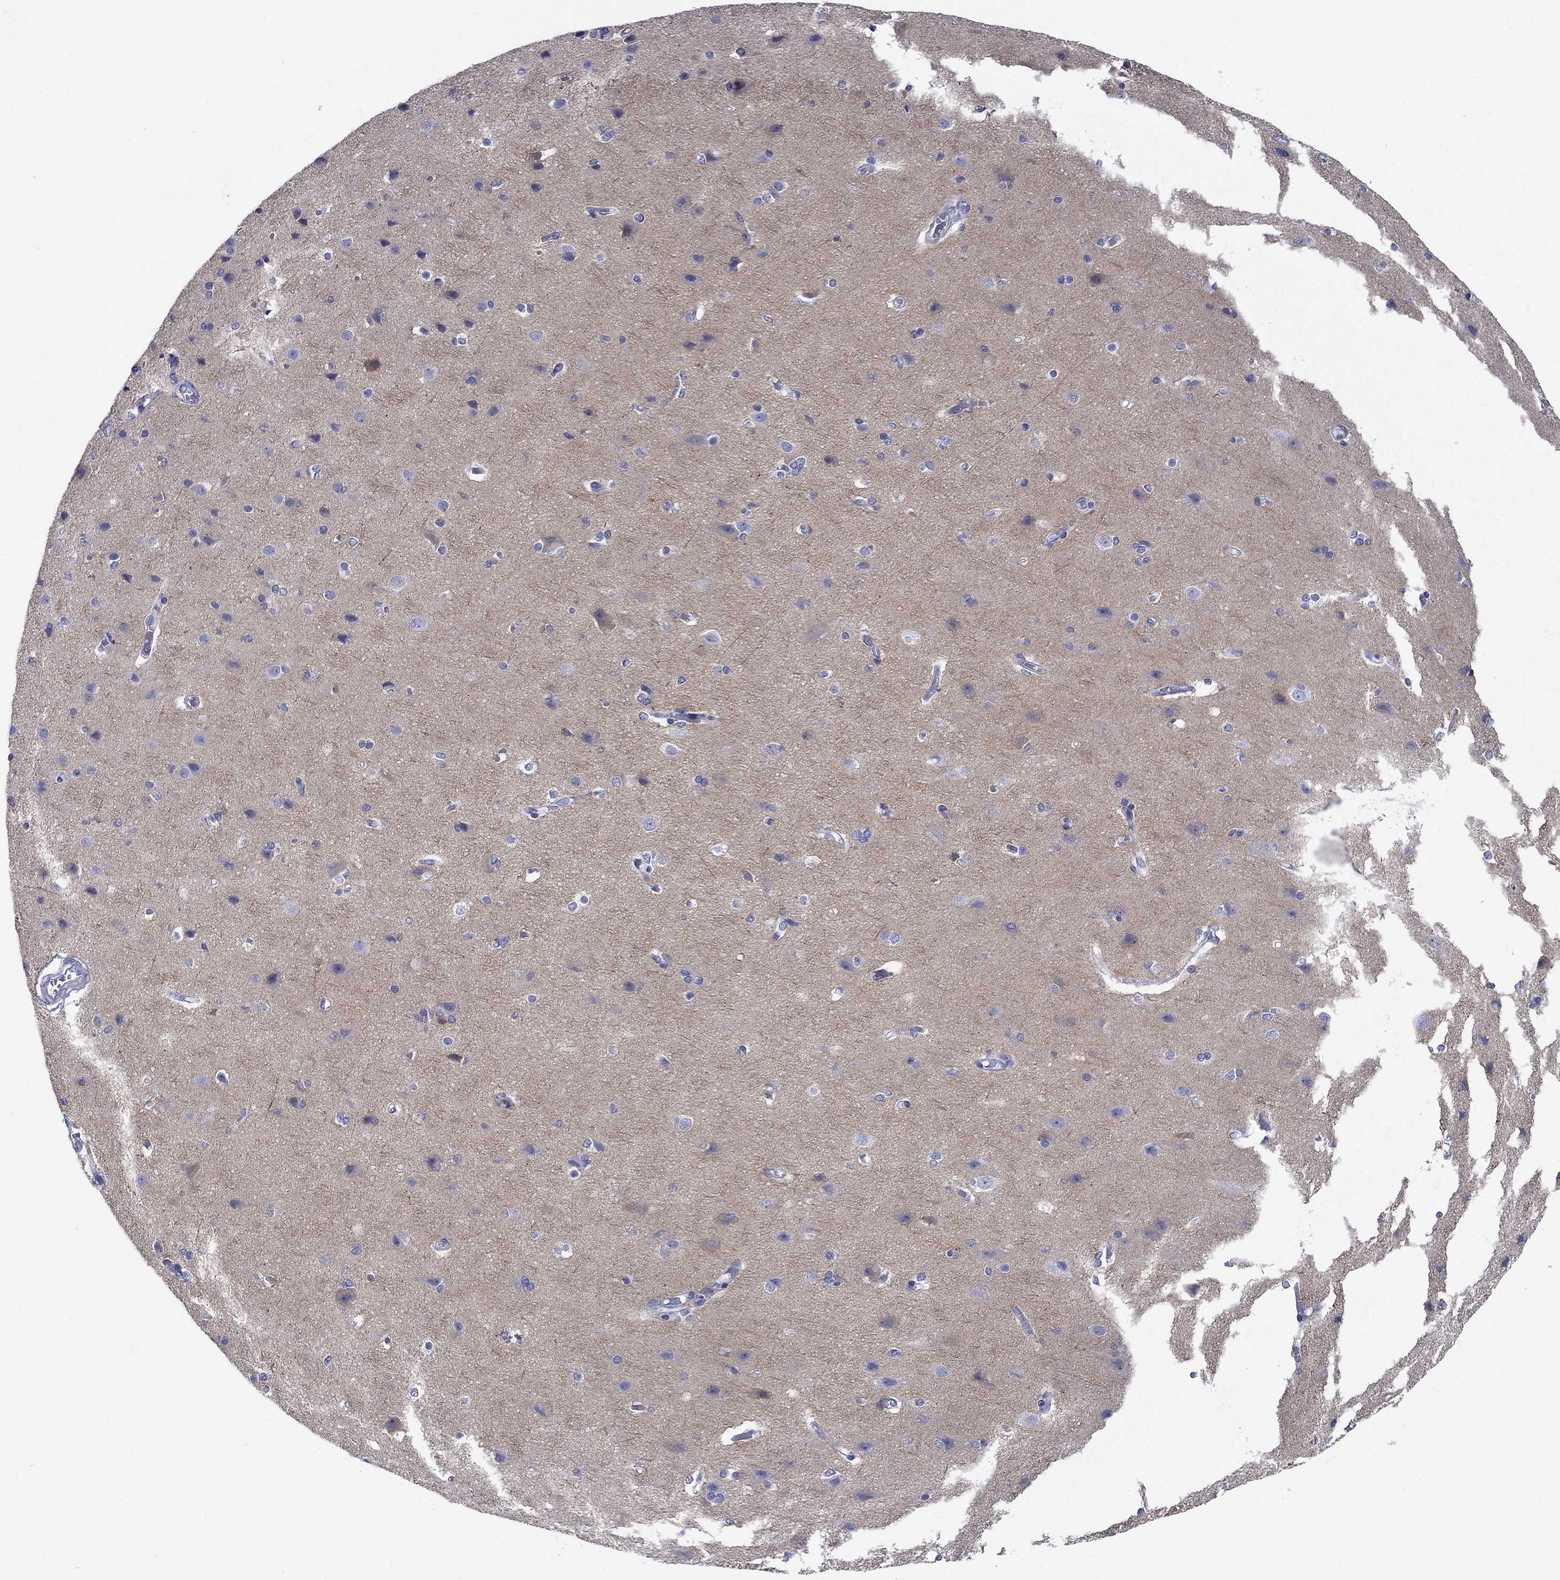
{"staining": {"intensity": "negative", "quantity": "none", "location": "none"}, "tissue": "cerebral cortex", "cell_type": "Endothelial cells", "image_type": "normal", "snomed": [{"axis": "morphology", "description": "Normal tissue, NOS"}, {"axis": "topography", "description": "Cerebral cortex"}], "caption": "High power microscopy histopathology image of an IHC image of normal cerebral cortex, revealing no significant staining in endothelial cells. (IHC, brightfield microscopy, high magnification).", "gene": "PRKCG", "patient": {"sex": "male", "age": 37}}